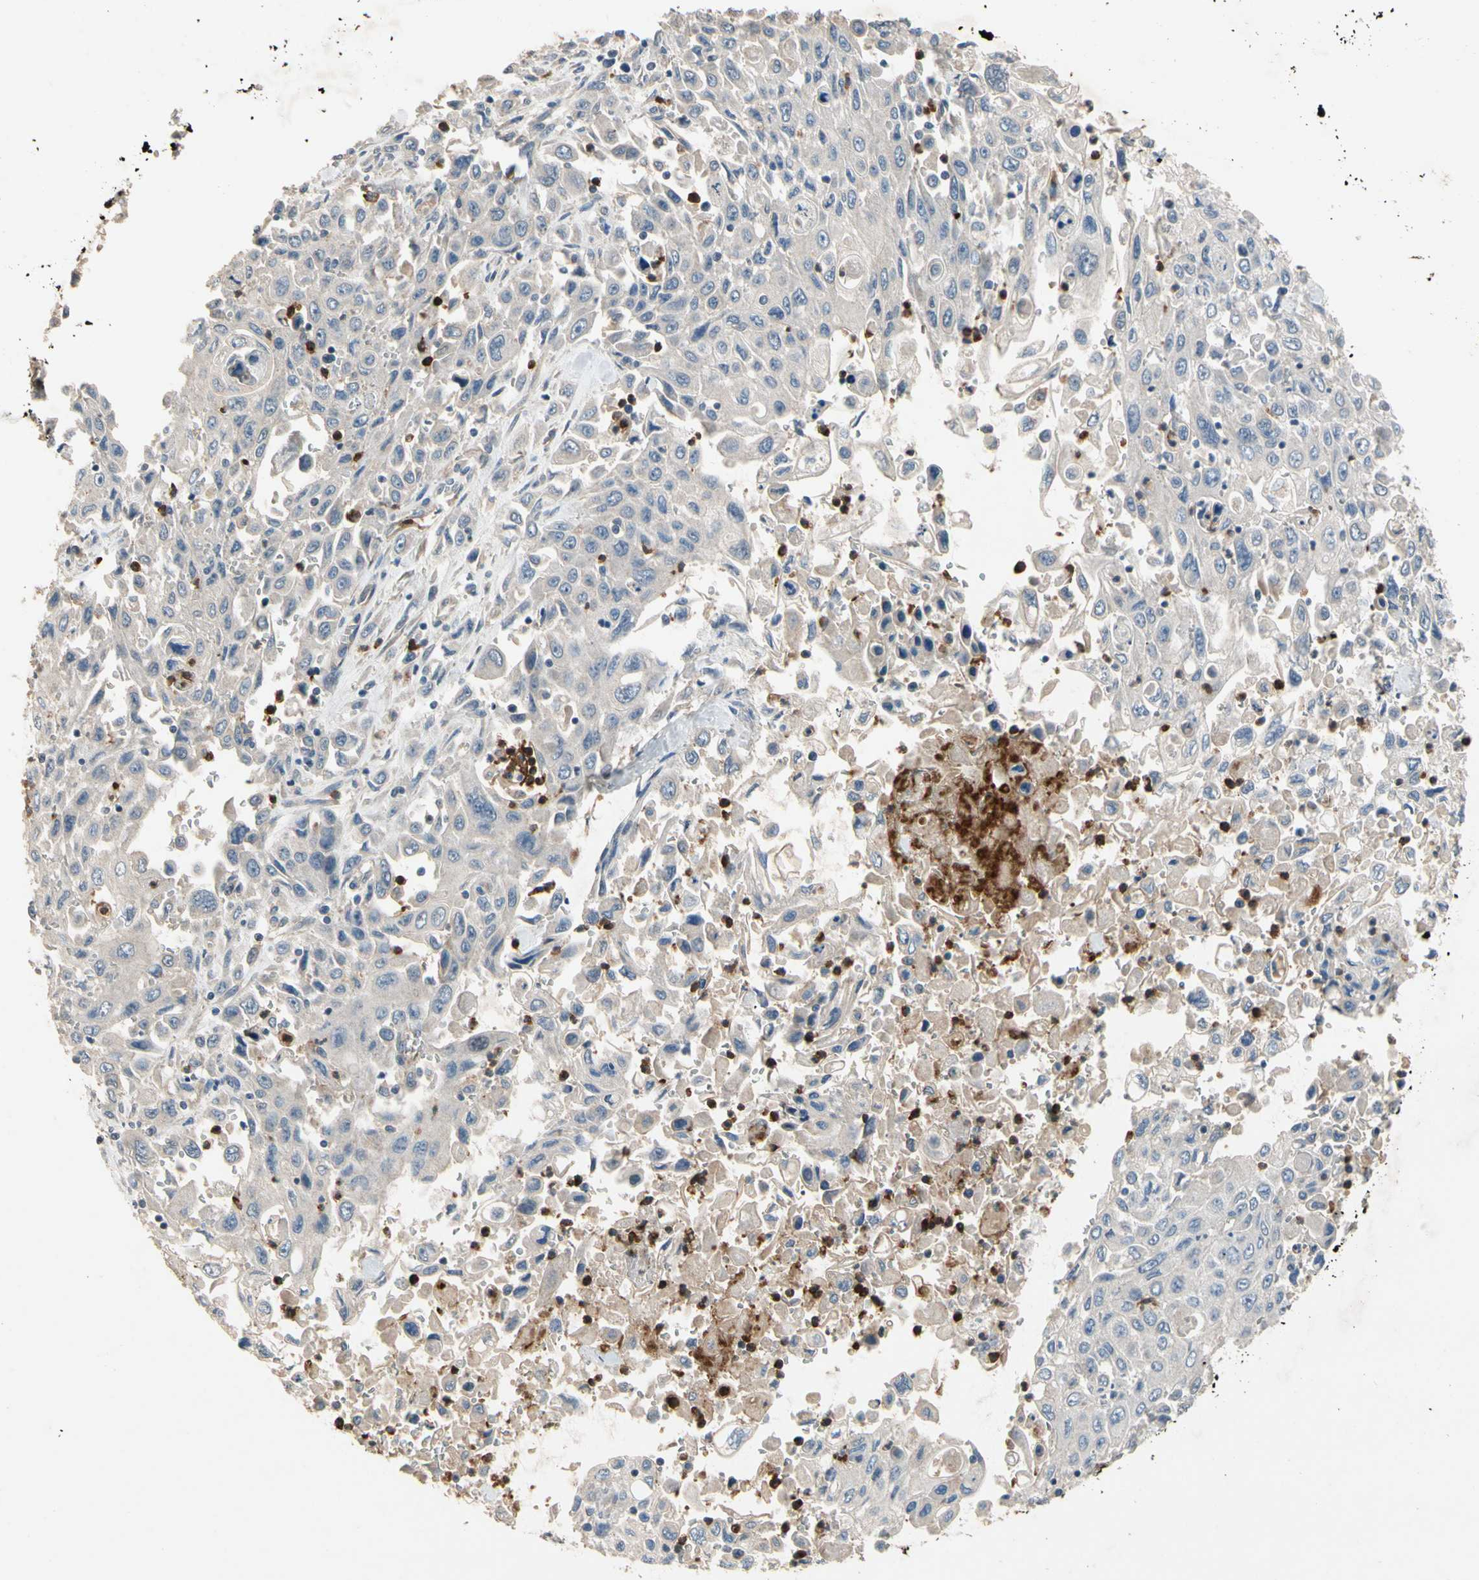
{"staining": {"intensity": "negative", "quantity": "none", "location": "none"}, "tissue": "pancreatic cancer", "cell_type": "Tumor cells", "image_type": "cancer", "snomed": [{"axis": "morphology", "description": "Adenocarcinoma, NOS"}, {"axis": "topography", "description": "Pancreas"}], "caption": "There is no significant expression in tumor cells of pancreatic cancer. Nuclei are stained in blue.", "gene": "SIGLEC5", "patient": {"sex": "male", "age": 70}}